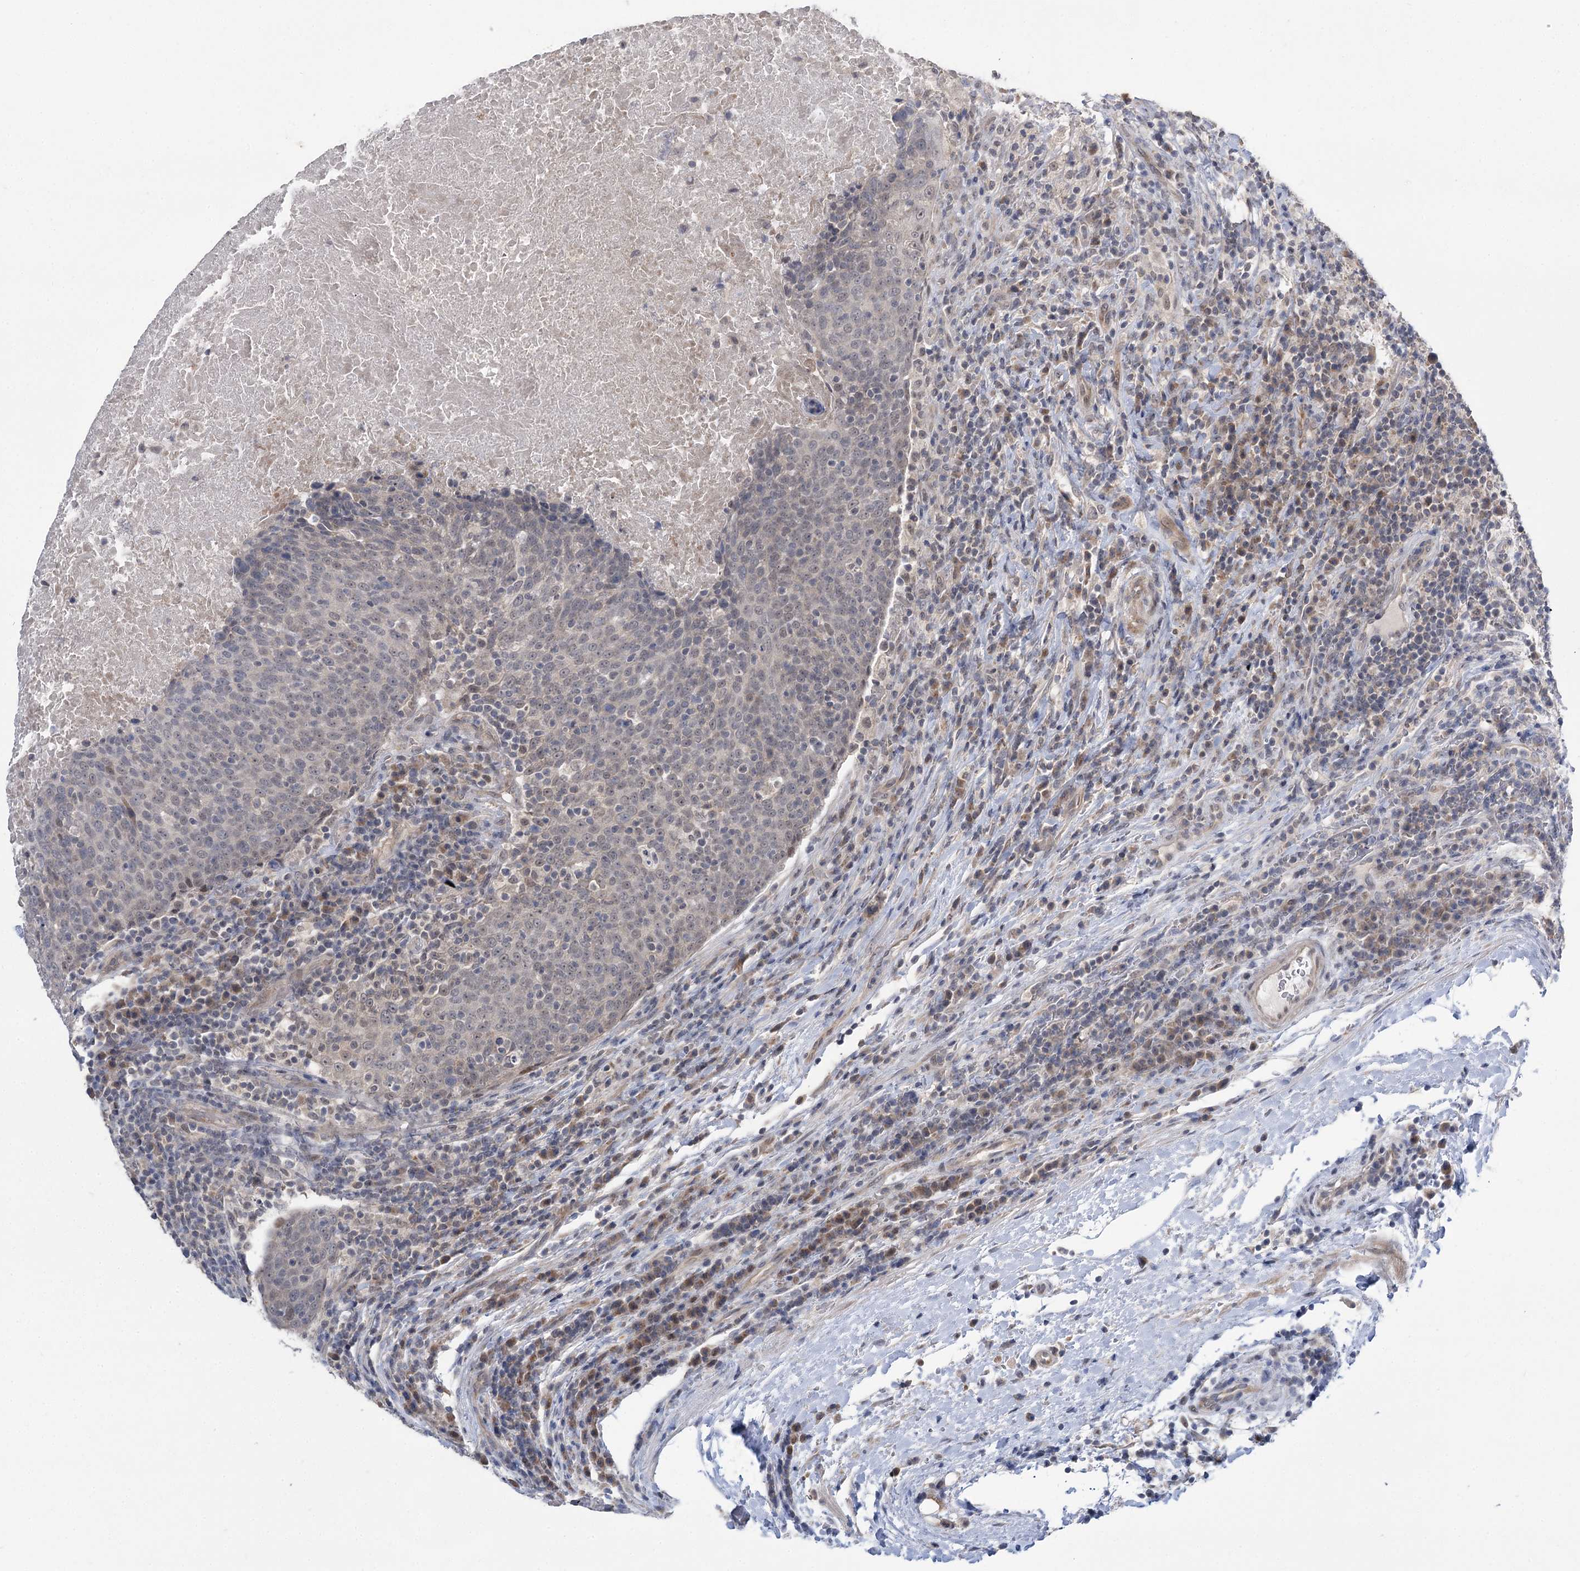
{"staining": {"intensity": "negative", "quantity": "none", "location": "none"}, "tissue": "head and neck cancer", "cell_type": "Tumor cells", "image_type": "cancer", "snomed": [{"axis": "morphology", "description": "Squamous cell carcinoma, NOS"}, {"axis": "morphology", "description": "Squamous cell carcinoma, metastatic, NOS"}, {"axis": "topography", "description": "Lymph node"}, {"axis": "topography", "description": "Head-Neck"}], "caption": "IHC photomicrograph of neoplastic tissue: human head and neck cancer stained with DAB demonstrates no significant protein staining in tumor cells.", "gene": "PHYHIPL", "patient": {"sex": "male", "age": 62}}